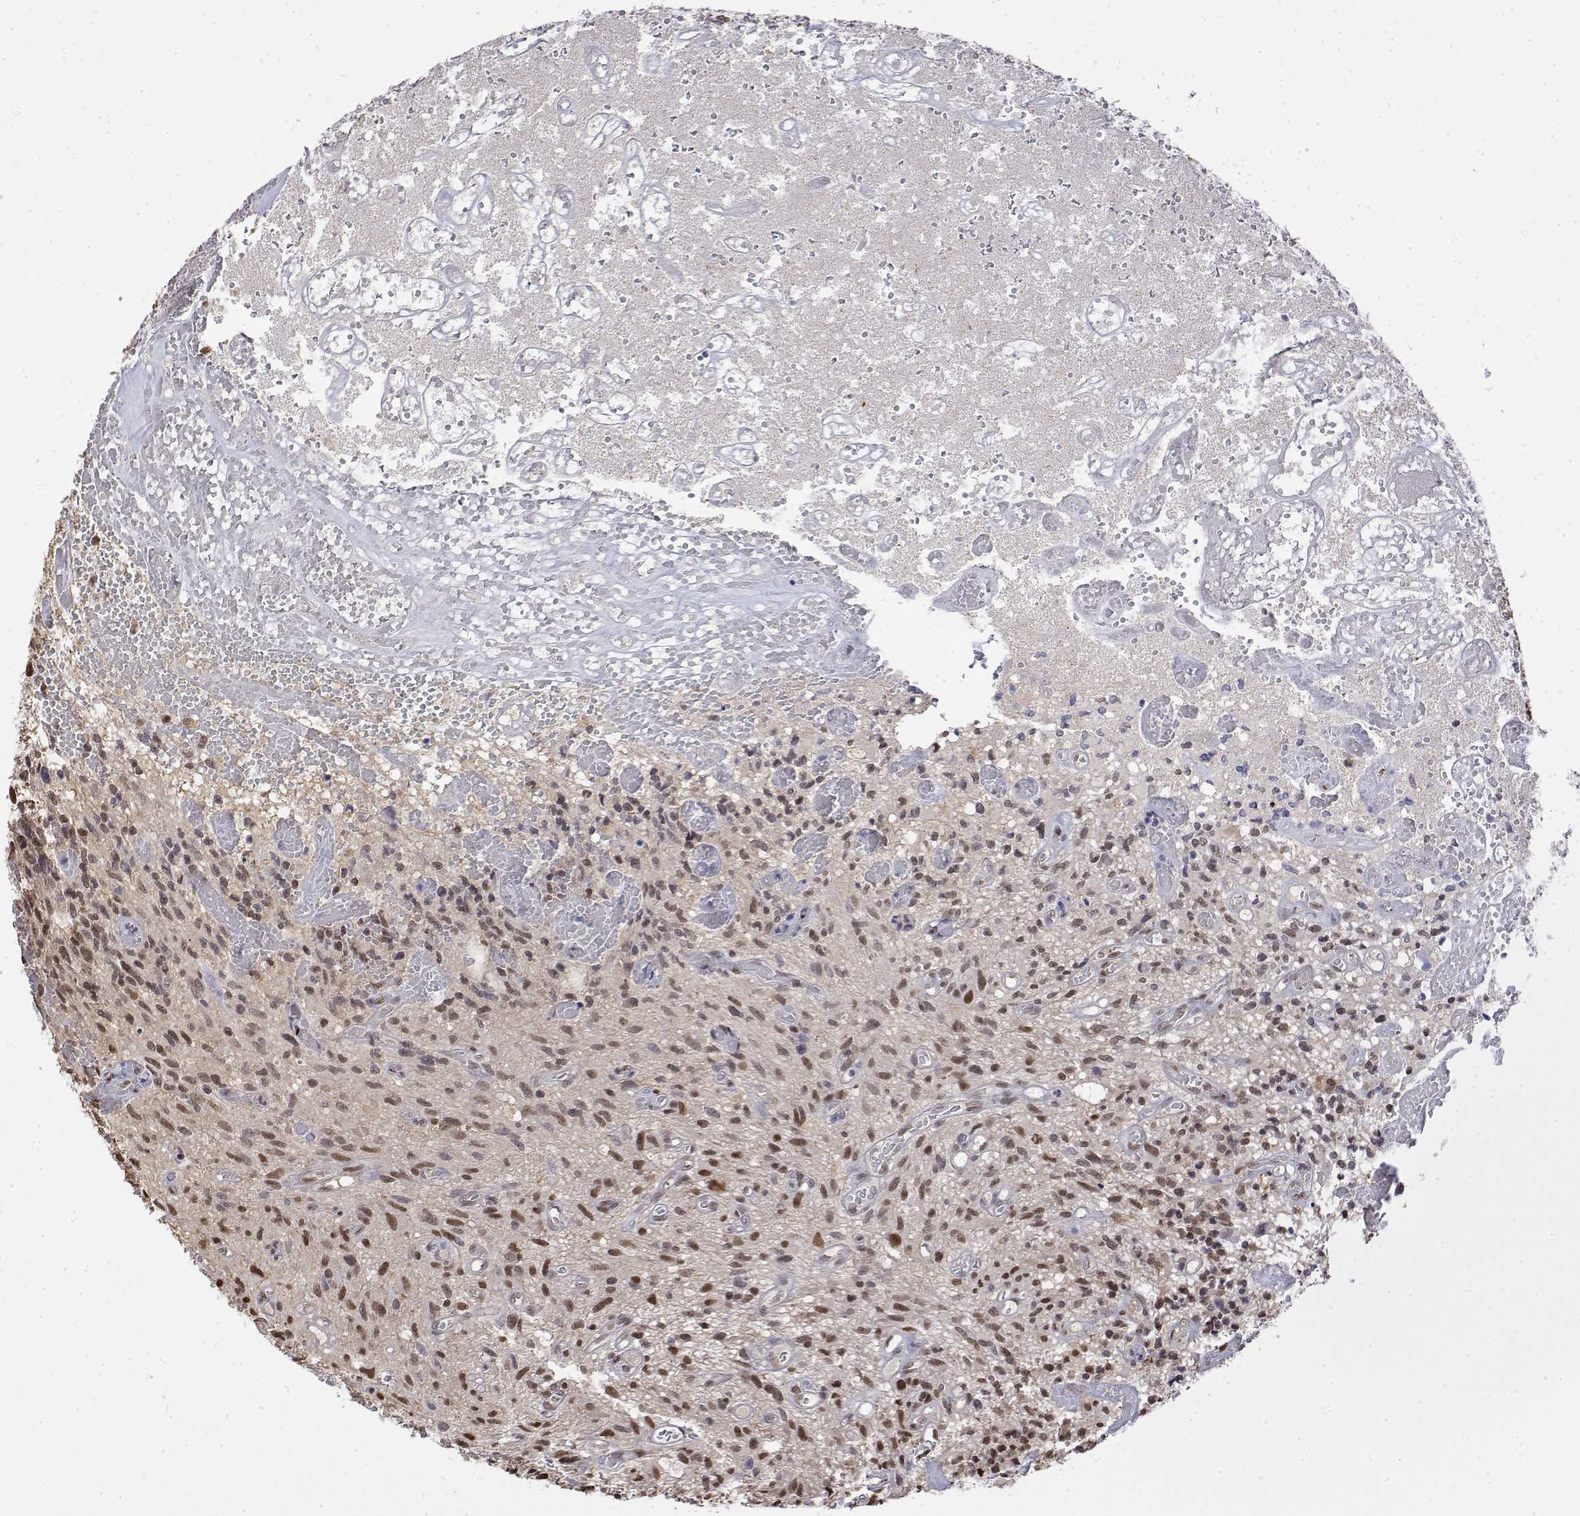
{"staining": {"intensity": "moderate", "quantity": "<25%", "location": "nuclear"}, "tissue": "glioma", "cell_type": "Tumor cells", "image_type": "cancer", "snomed": [{"axis": "morphology", "description": "Glioma, malignant, High grade"}, {"axis": "topography", "description": "Brain"}], "caption": "The micrograph demonstrates staining of glioma, revealing moderate nuclear protein positivity (brown color) within tumor cells.", "gene": "TPI1", "patient": {"sex": "male", "age": 75}}